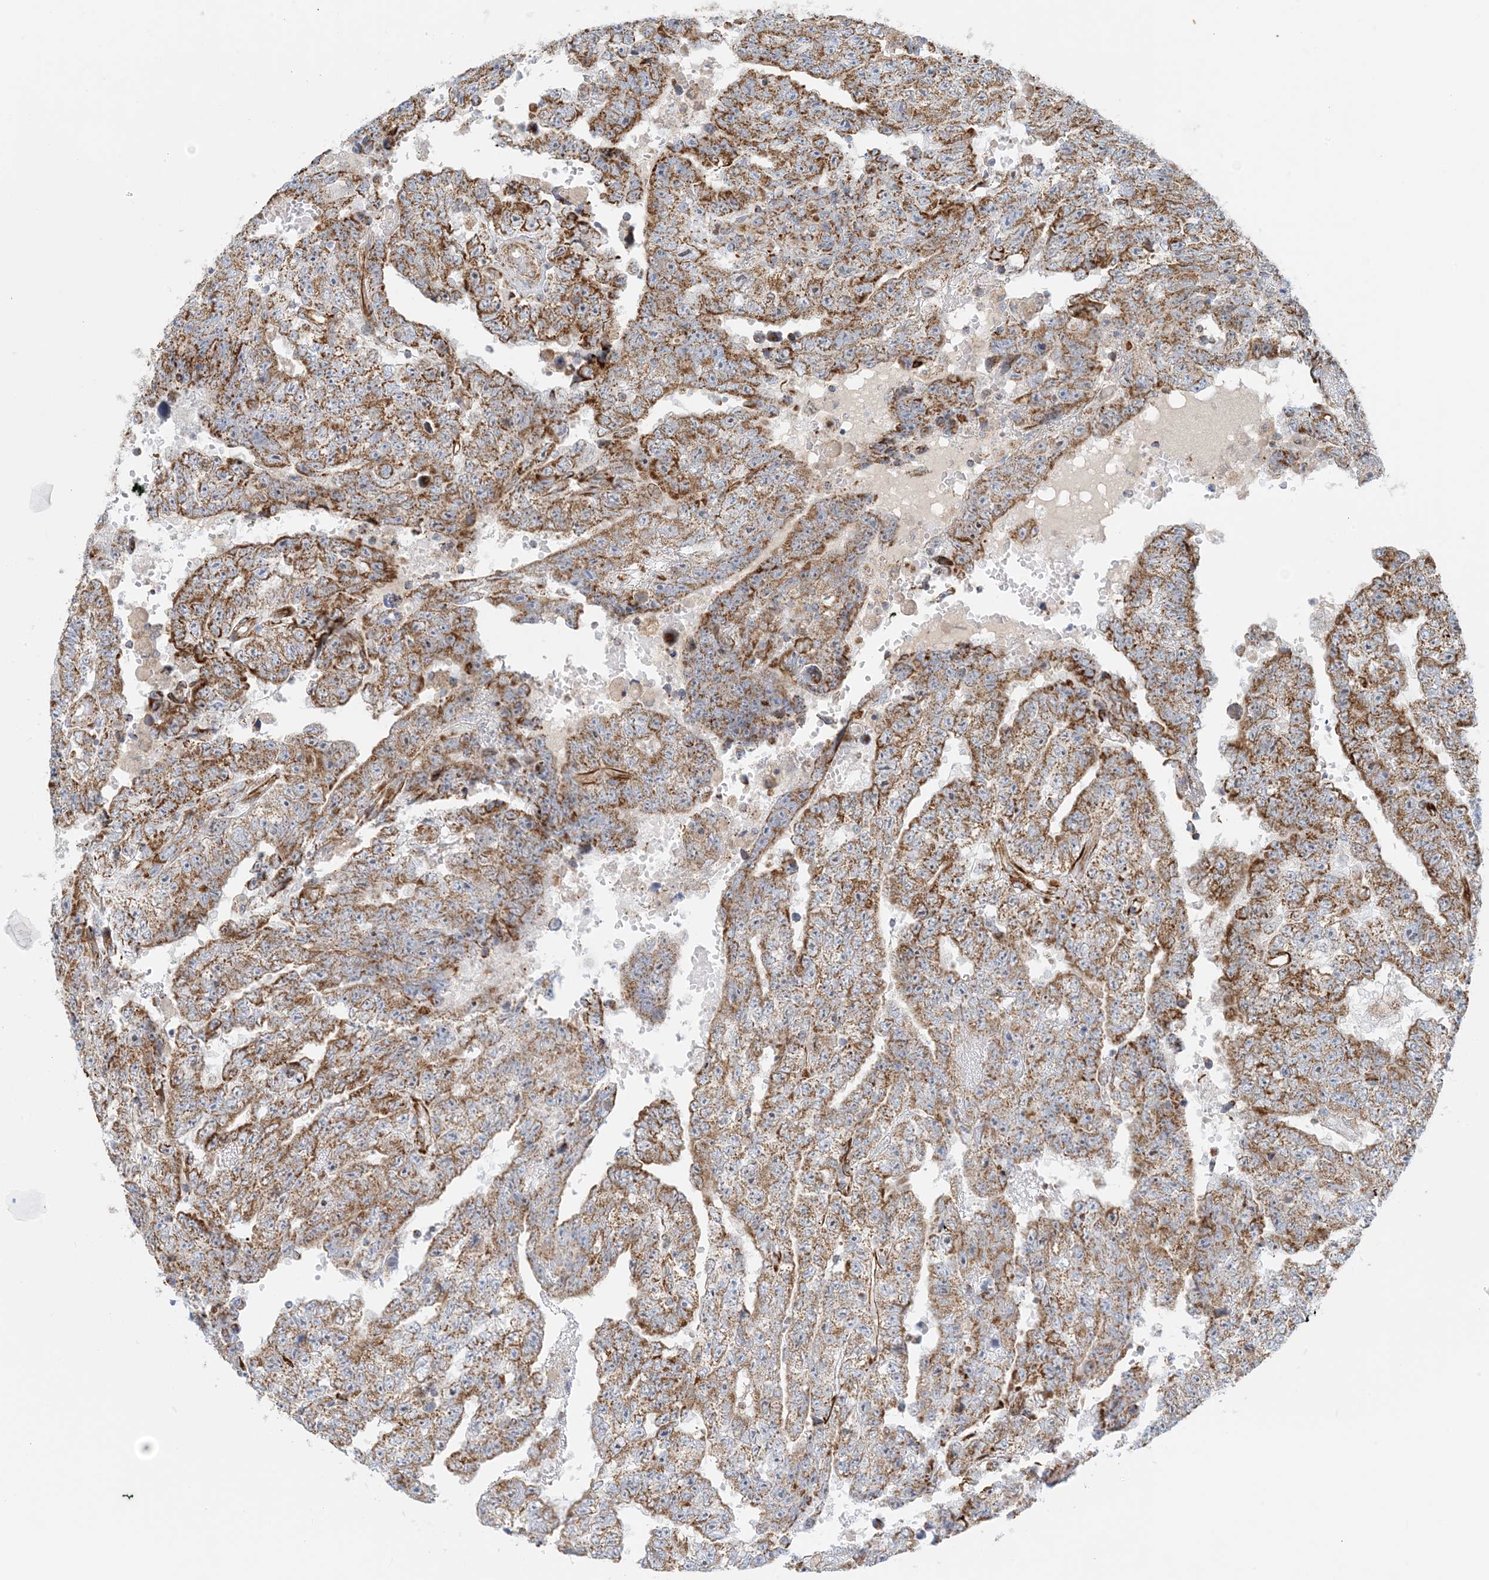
{"staining": {"intensity": "moderate", "quantity": ">75%", "location": "cytoplasmic/membranous"}, "tissue": "testis cancer", "cell_type": "Tumor cells", "image_type": "cancer", "snomed": [{"axis": "morphology", "description": "Carcinoma, Embryonal, NOS"}, {"axis": "topography", "description": "Testis"}], "caption": "Immunohistochemistry (IHC) photomicrograph of neoplastic tissue: testis cancer stained using immunohistochemistry demonstrates medium levels of moderate protein expression localized specifically in the cytoplasmic/membranous of tumor cells, appearing as a cytoplasmic/membranous brown color.", "gene": "COA3", "patient": {"sex": "male", "age": 25}}